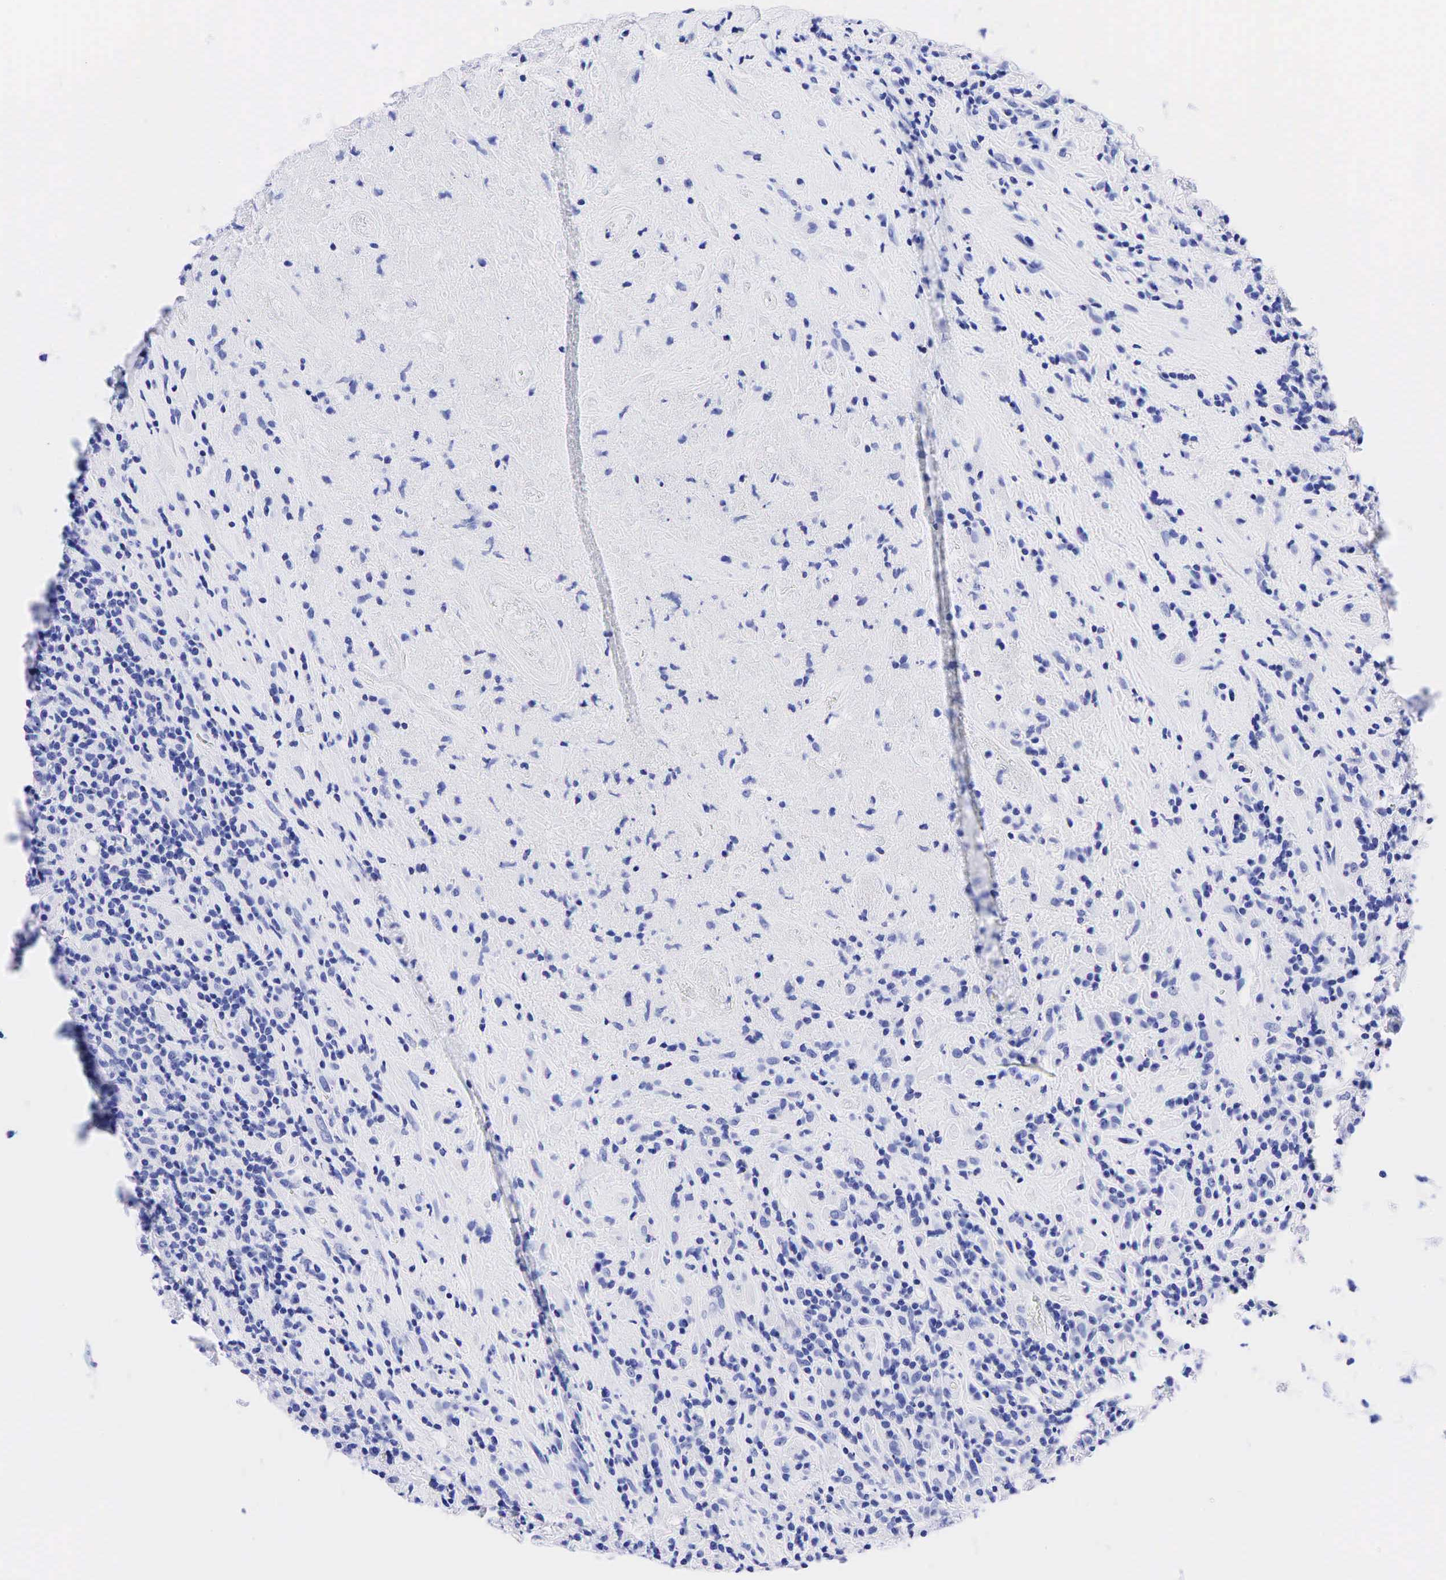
{"staining": {"intensity": "negative", "quantity": "none", "location": "none"}, "tissue": "lymphoma", "cell_type": "Tumor cells", "image_type": "cancer", "snomed": [{"axis": "morphology", "description": "Hodgkin's disease, NOS"}, {"axis": "topography", "description": "Lymph node"}], "caption": "Protein analysis of Hodgkin's disease demonstrates no significant expression in tumor cells. (Immunohistochemistry (ihc), brightfield microscopy, high magnification).", "gene": "CEACAM5", "patient": {"sex": "male", "age": 46}}